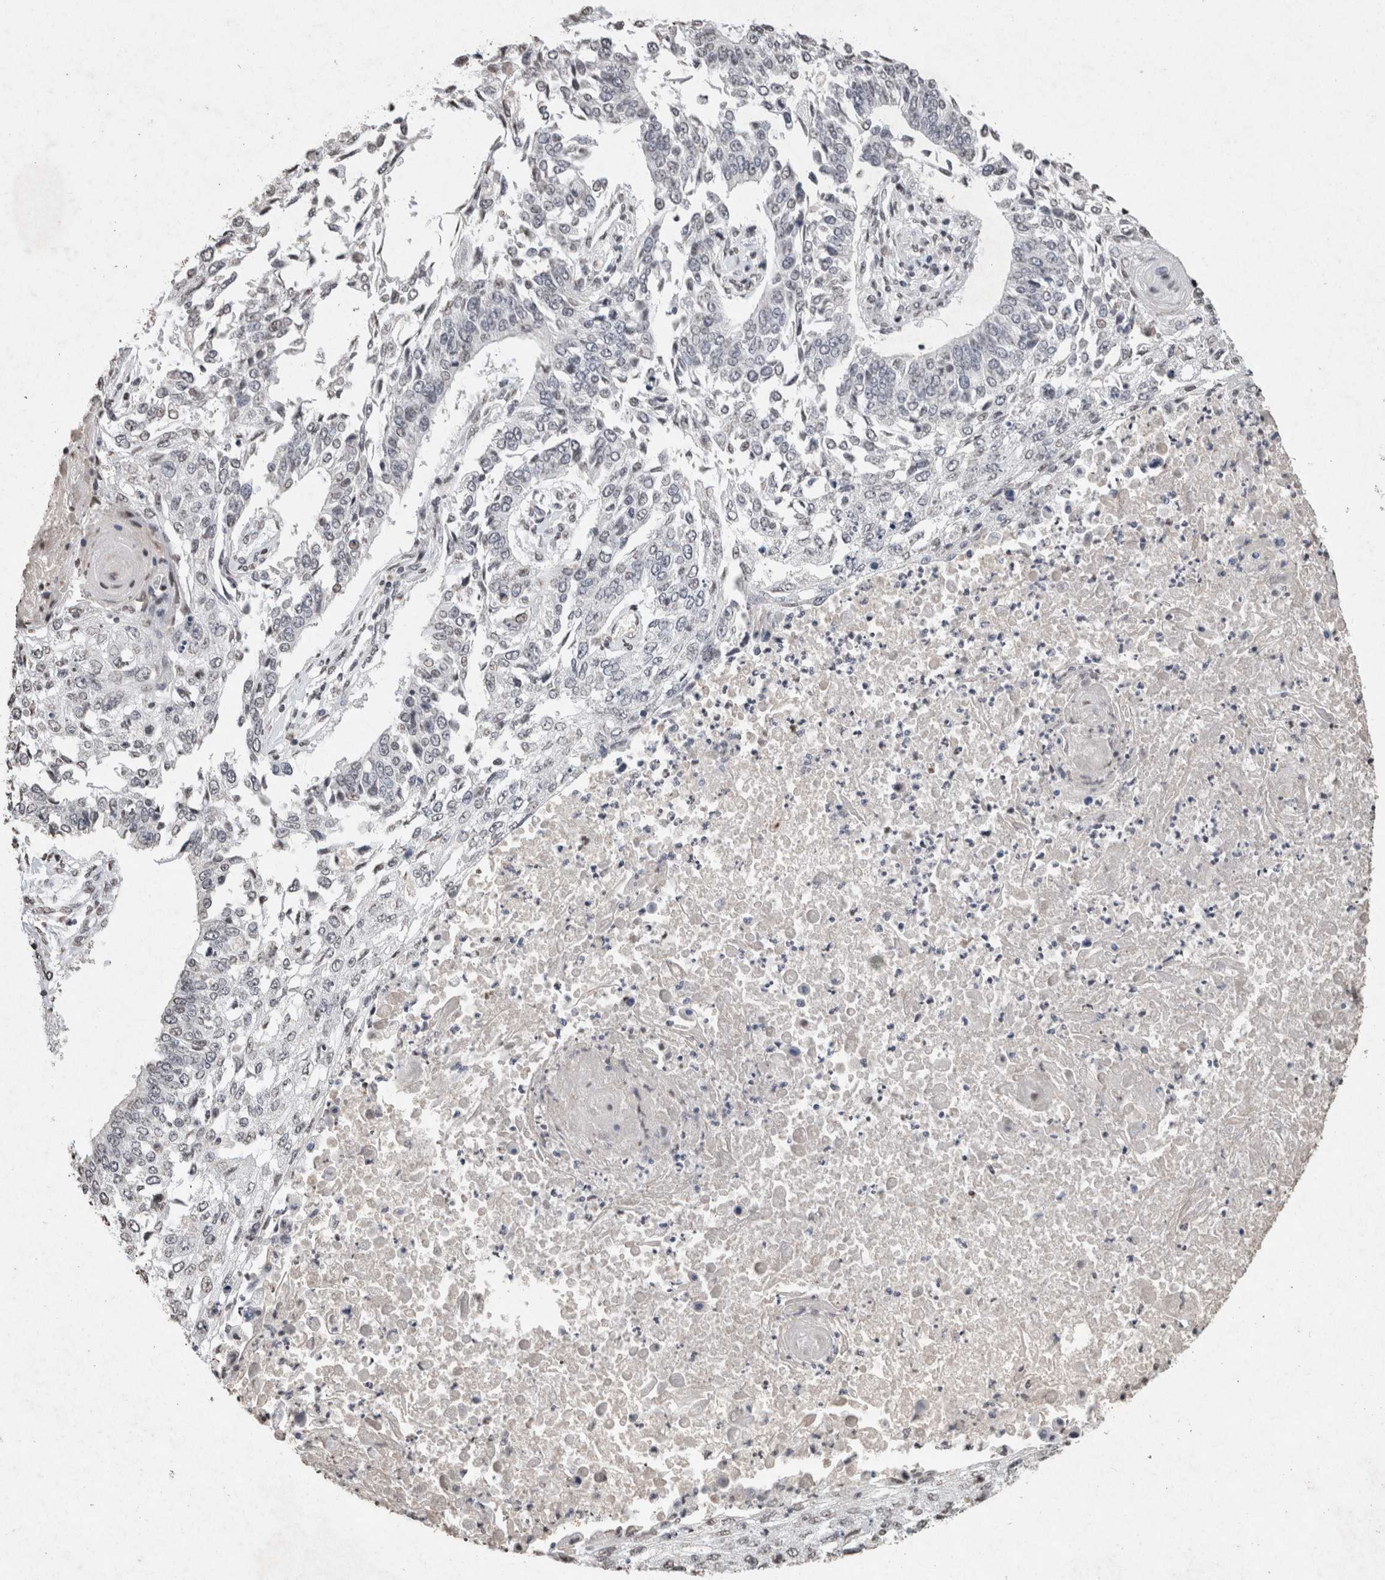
{"staining": {"intensity": "negative", "quantity": "none", "location": "none"}, "tissue": "lung cancer", "cell_type": "Tumor cells", "image_type": "cancer", "snomed": [{"axis": "morphology", "description": "Normal tissue, NOS"}, {"axis": "morphology", "description": "Squamous cell carcinoma, NOS"}, {"axis": "topography", "description": "Cartilage tissue"}, {"axis": "topography", "description": "Bronchus"}, {"axis": "topography", "description": "Lung"}, {"axis": "topography", "description": "Peripheral nerve tissue"}], "caption": "Lung cancer (squamous cell carcinoma) stained for a protein using IHC reveals no expression tumor cells.", "gene": "CNTN1", "patient": {"sex": "female", "age": 49}}